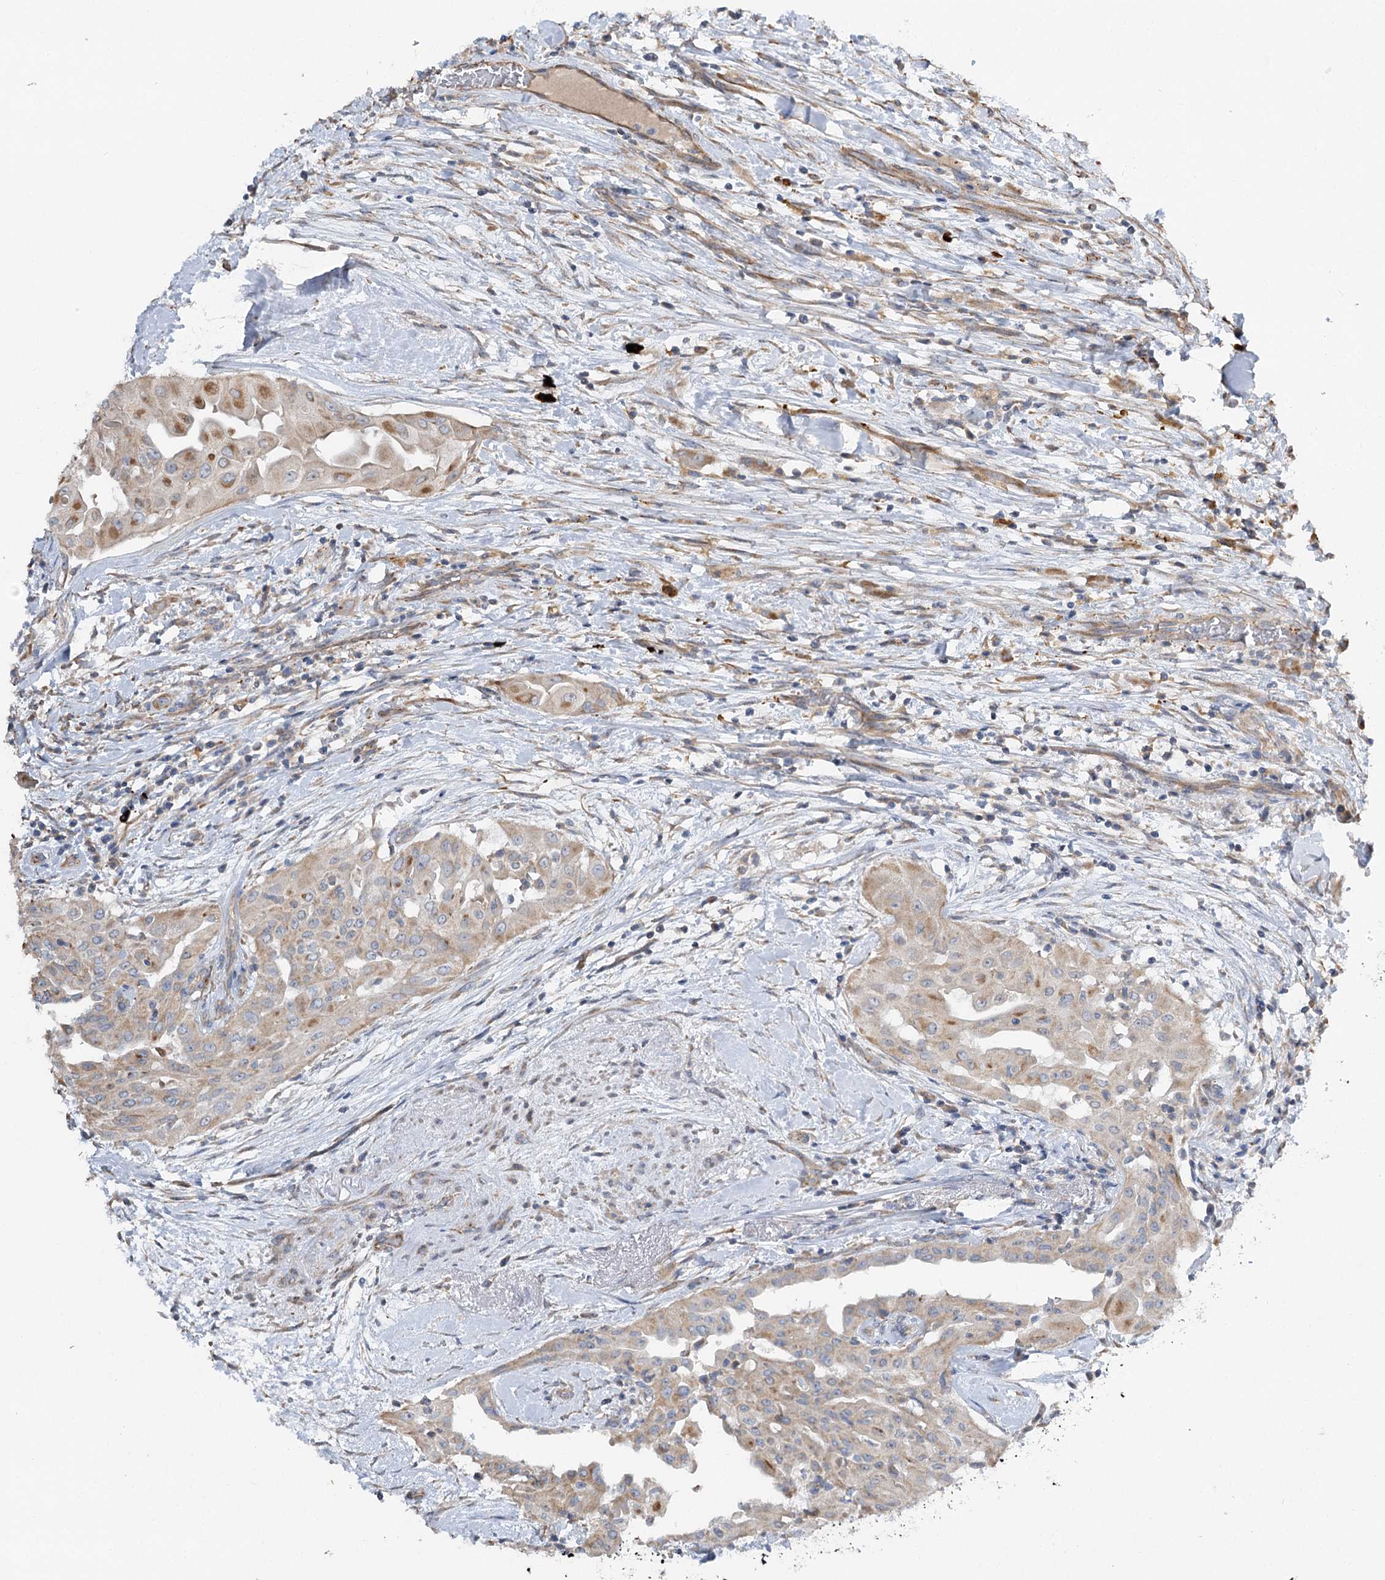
{"staining": {"intensity": "moderate", "quantity": ">75%", "location": "cytoplasmic/membranous"}, "tissue": "thyroid cancer", "cell_type": "Tumor cells", "image_type": "cancer", "snomed": [{"axis": "morphology", "description": "Papillary adenocarcinoma, NOS"}, {"axis": "topography", "description": "Thyroid gland"}], "caption": "Tumor cells demonstrate moderate cytoplasmic/membranous staining in about >75% of cells in thyroid cancer.", "gene": "KIAA0825", "patient": {"sex": "female", "age": 59}}